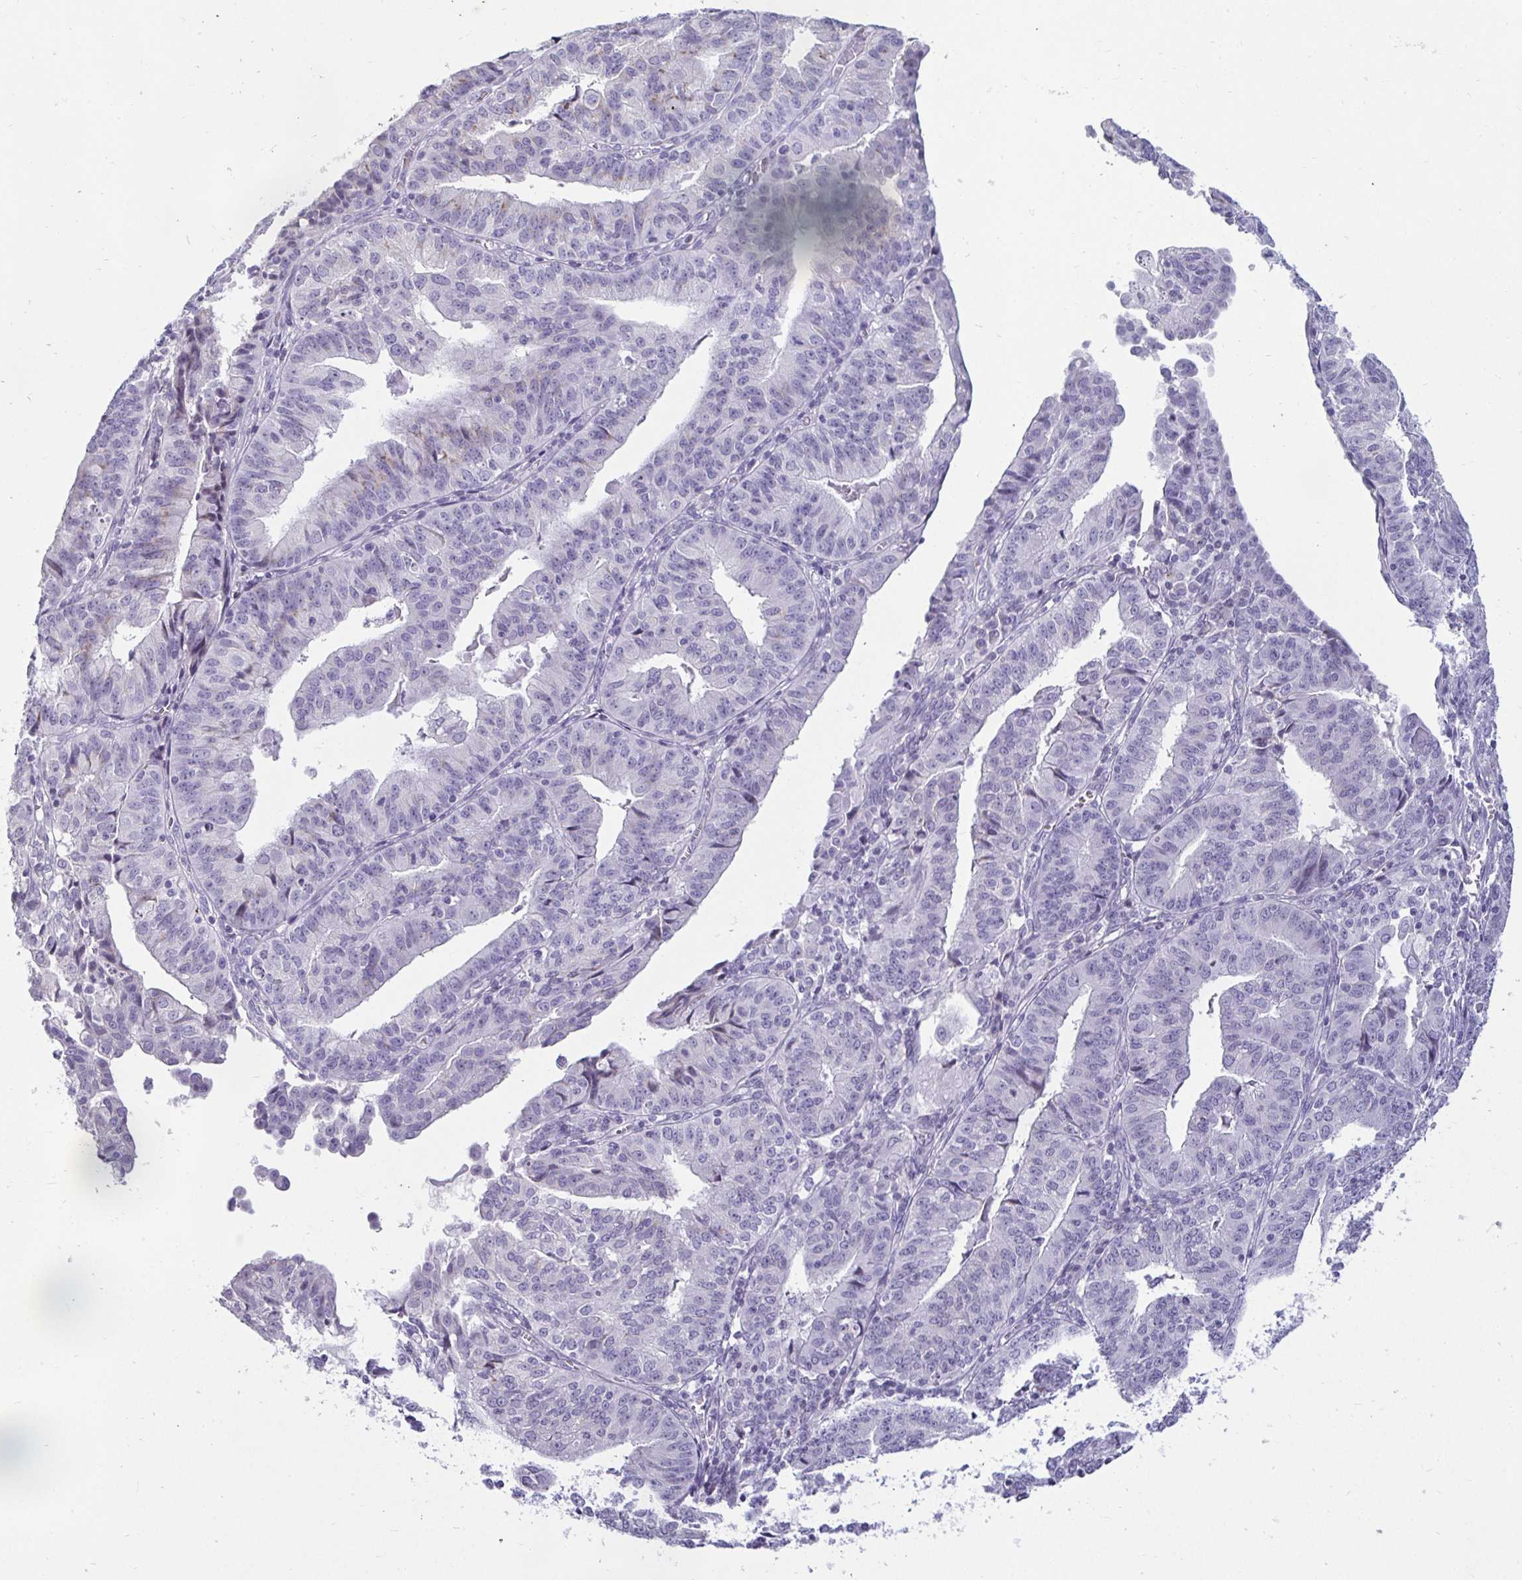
{"staining": {"intensity": "negative", "quantity": "none", "location": "none"}, "tissue": "endometrial cancer", "cell_type": "Tumor cells", "image_type": "cancer", "snomed": [{"axis": "morphology", "description": "Adenocarcinoma, NOS"}, {"axis": "topography", "description": "Endometrium"}], "caption": "Immunohistochemistry (IHC) of human endometrial cancer (adenocarcinoma) displays no expression in tumor cells. (Immunohistochemistry (IHC), brightfield microscopy, high magnification).", "gene": "CR2", "patient": {"sex": "female", "age": 56}}